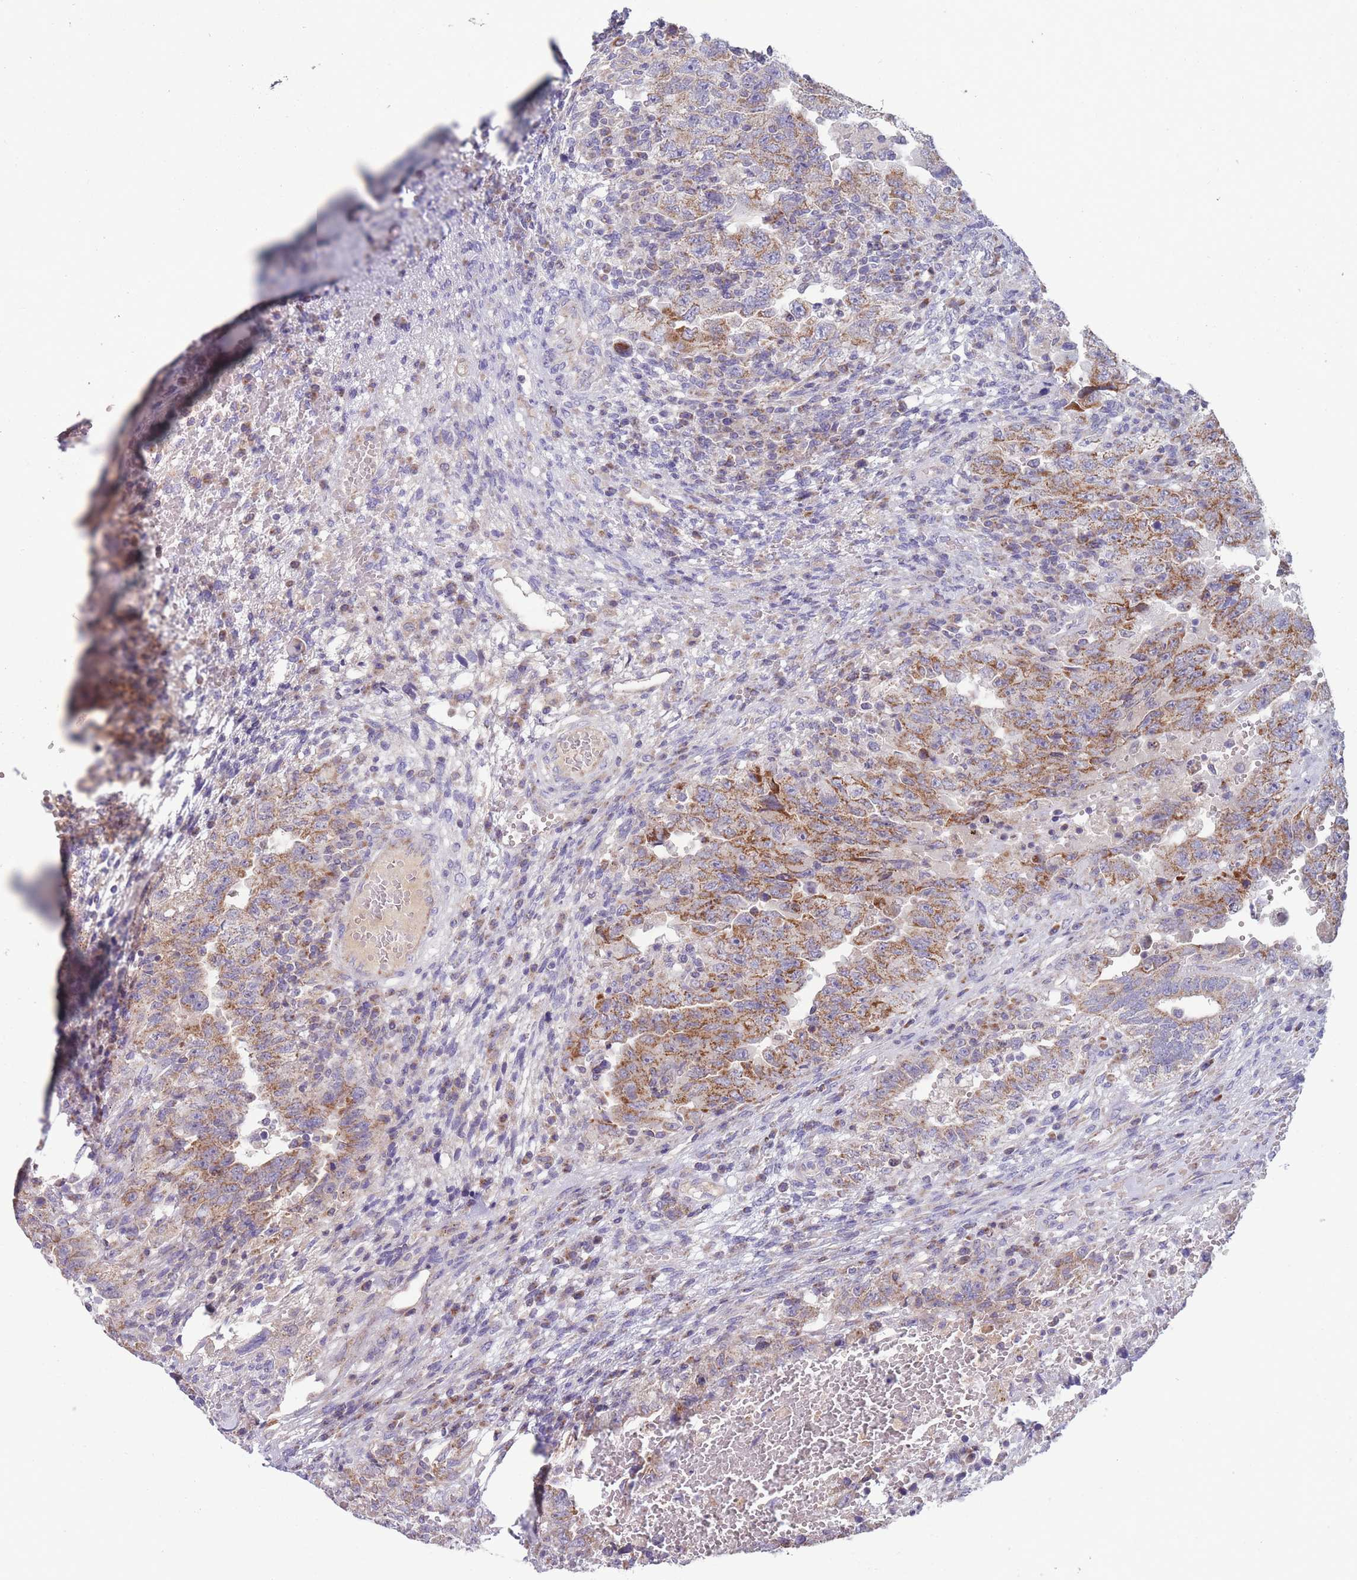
{"staining": {"intensity": "moderate", "quantity": ">75%", "location": "cytoplasmic/membranous"}, "tissue": "testis cancer", "cell_type": "Tumor cells", "image_type": "cancer", "snomed": [{"axis": "morphology", "description": "Carcinoma, Embryonal, NOS"}, {"axis": "topography", "description": "Testis"}], "caption": "Immunohistochemistry image of neoplastic tissue: human testis cancer stained using IHC reveals medium levels of moderate protein expression localized specifically in the cytoplasmic/membranous of tumor cells, appearing as a cytoplasmic/membranous brown color.", "gene": "MRPS14", "patient": {"sex": "male", "age": 26}}